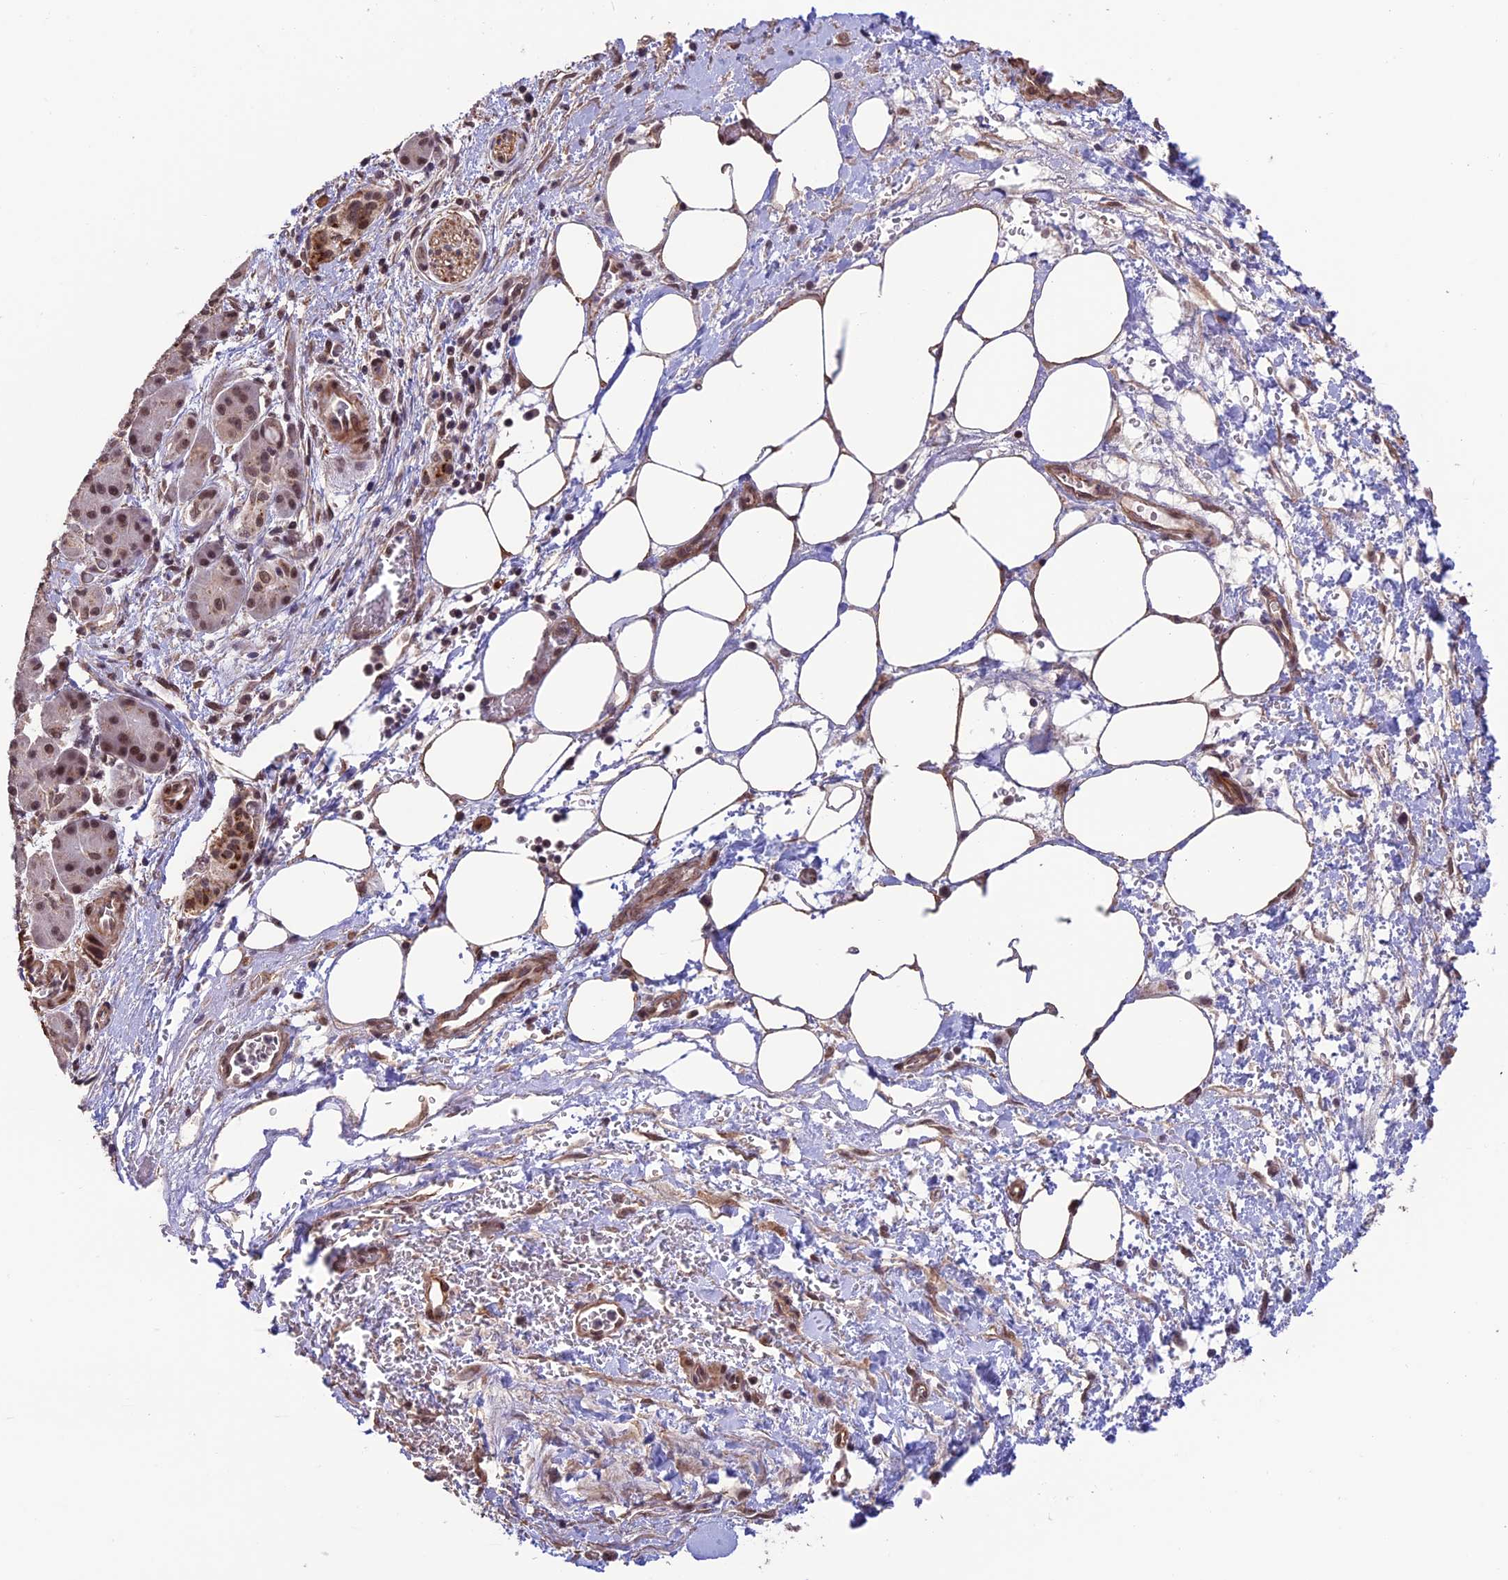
{"staining": {"intensity": "moderate", "quantity": ">75%", "location": "nuclear"}, "tissue": "pancreatic cancer", "cell_type": "Tumor cells", "image_type": "cancer", "snomed": [{"axis": "morphology", "description": "Adenocarcinoma, NOS"}, {"axis": "topography", "description": "Pancreas"}], "caption": "High-magnification brightfield microscopy of pancreatic adenocarcinoma stained with DAB (3,3'-diaminobenzidine) (brown) and counterstained with hematoxylin (blue). tumor cells exhibit moderate nuclear expression is identified in about>75% of cells. (brown staining indicates protein expression, while blue staining denotes nuclei).", "gene": "CABIN1", "patient": {"sex": "male", "age": 73}}